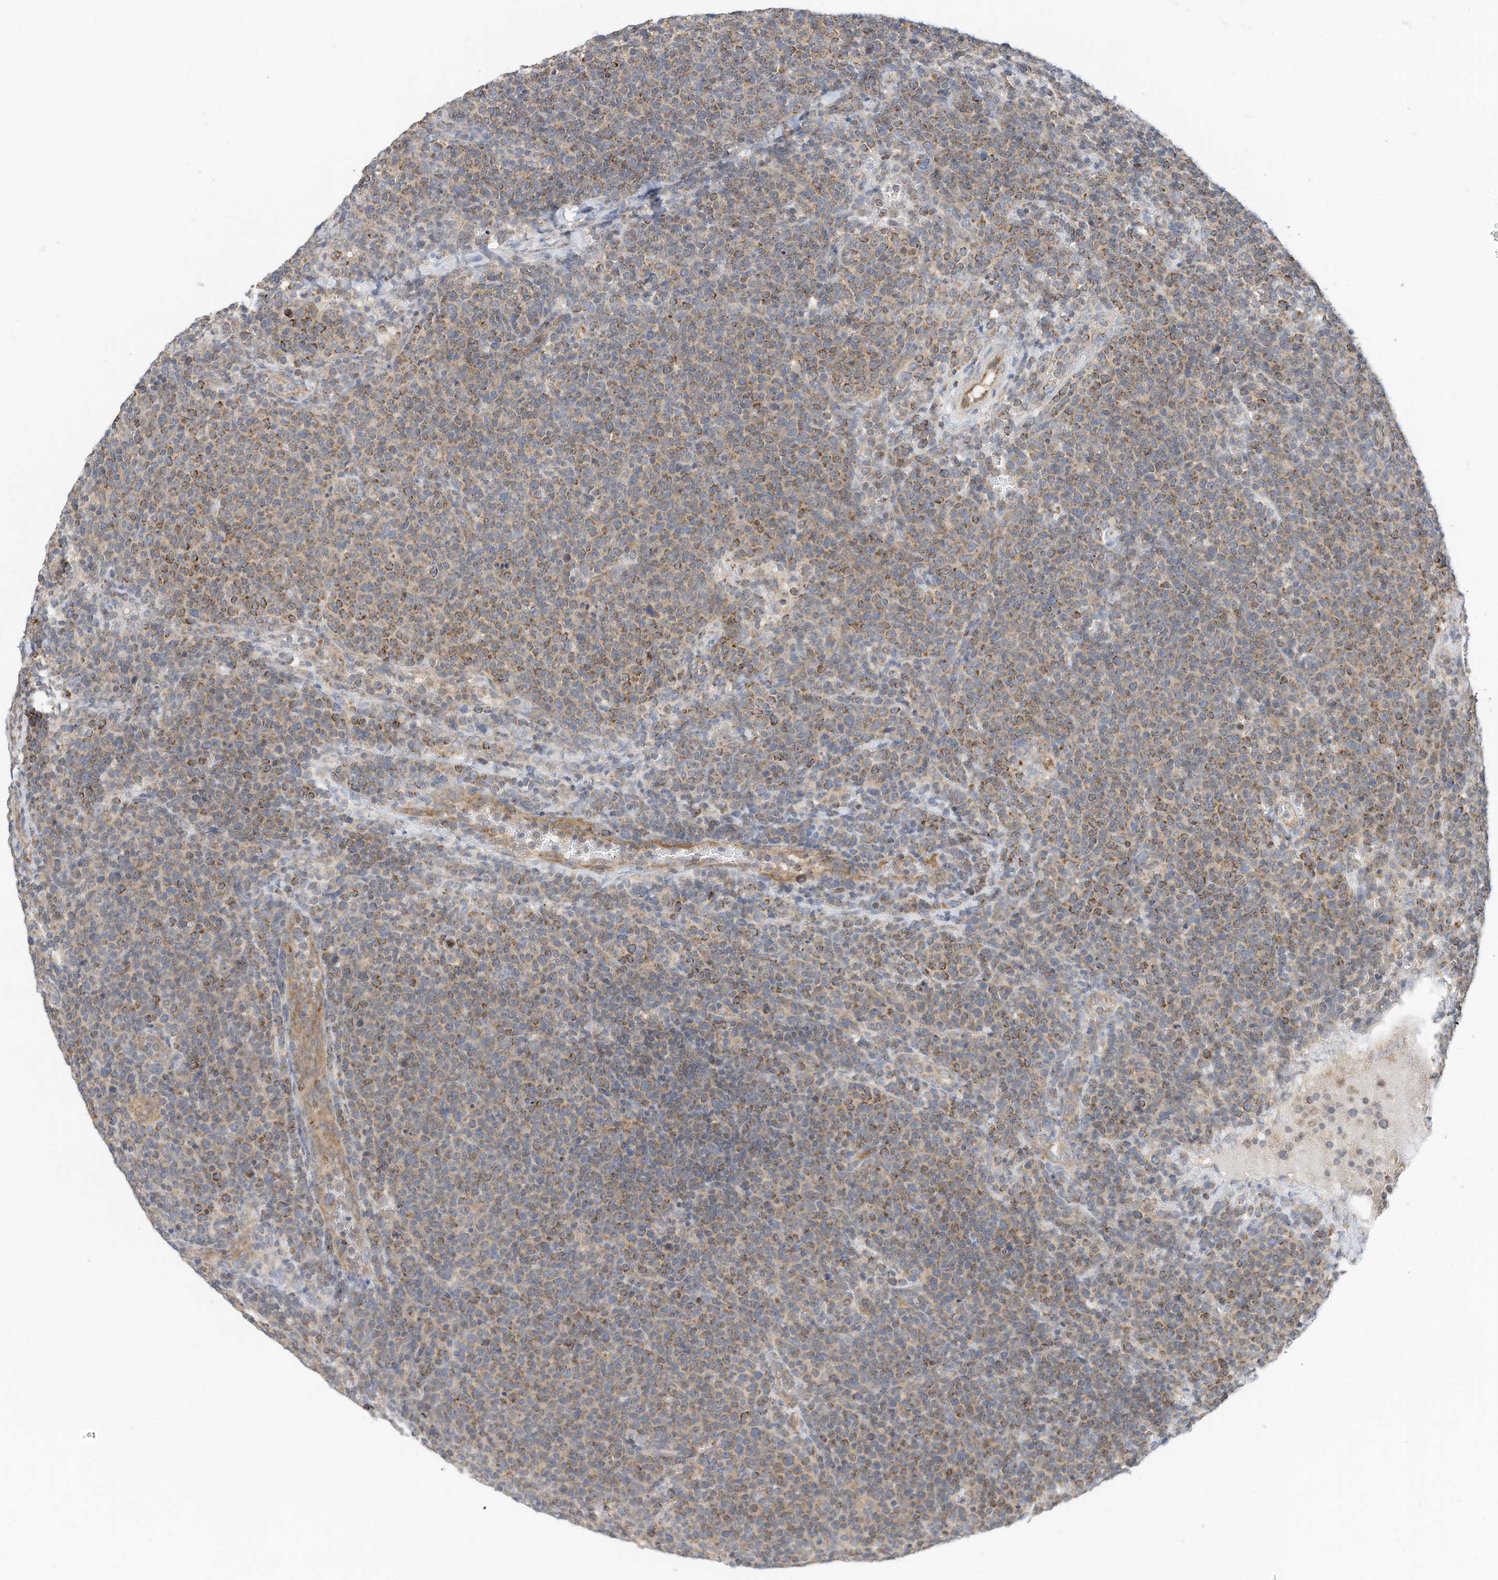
{"staining": {"intensity": "moderate", "quantity": "25%-75%", "location": "cytoplasmic/membranous"}, "tissue": "lymphoma", "cell_type": "Tumor cells", "image_type": "cancer", "snomed": [{"axis": "morphology", "description": "Malignant lymphoma, non-Hodgkin's type, High grade"}, {"axis": "topography", "description": "Lymph node"}], "caption": "High-grade malignant lymphoma, non-Hodgkin's type tissue reveals moderate cytoplasmic/membranous staining in about 25%-75% of tumor cells, visualized by immunohistochemistry.", "gene": "METTL6", "patient": {"sex": "male", "age": 61}}